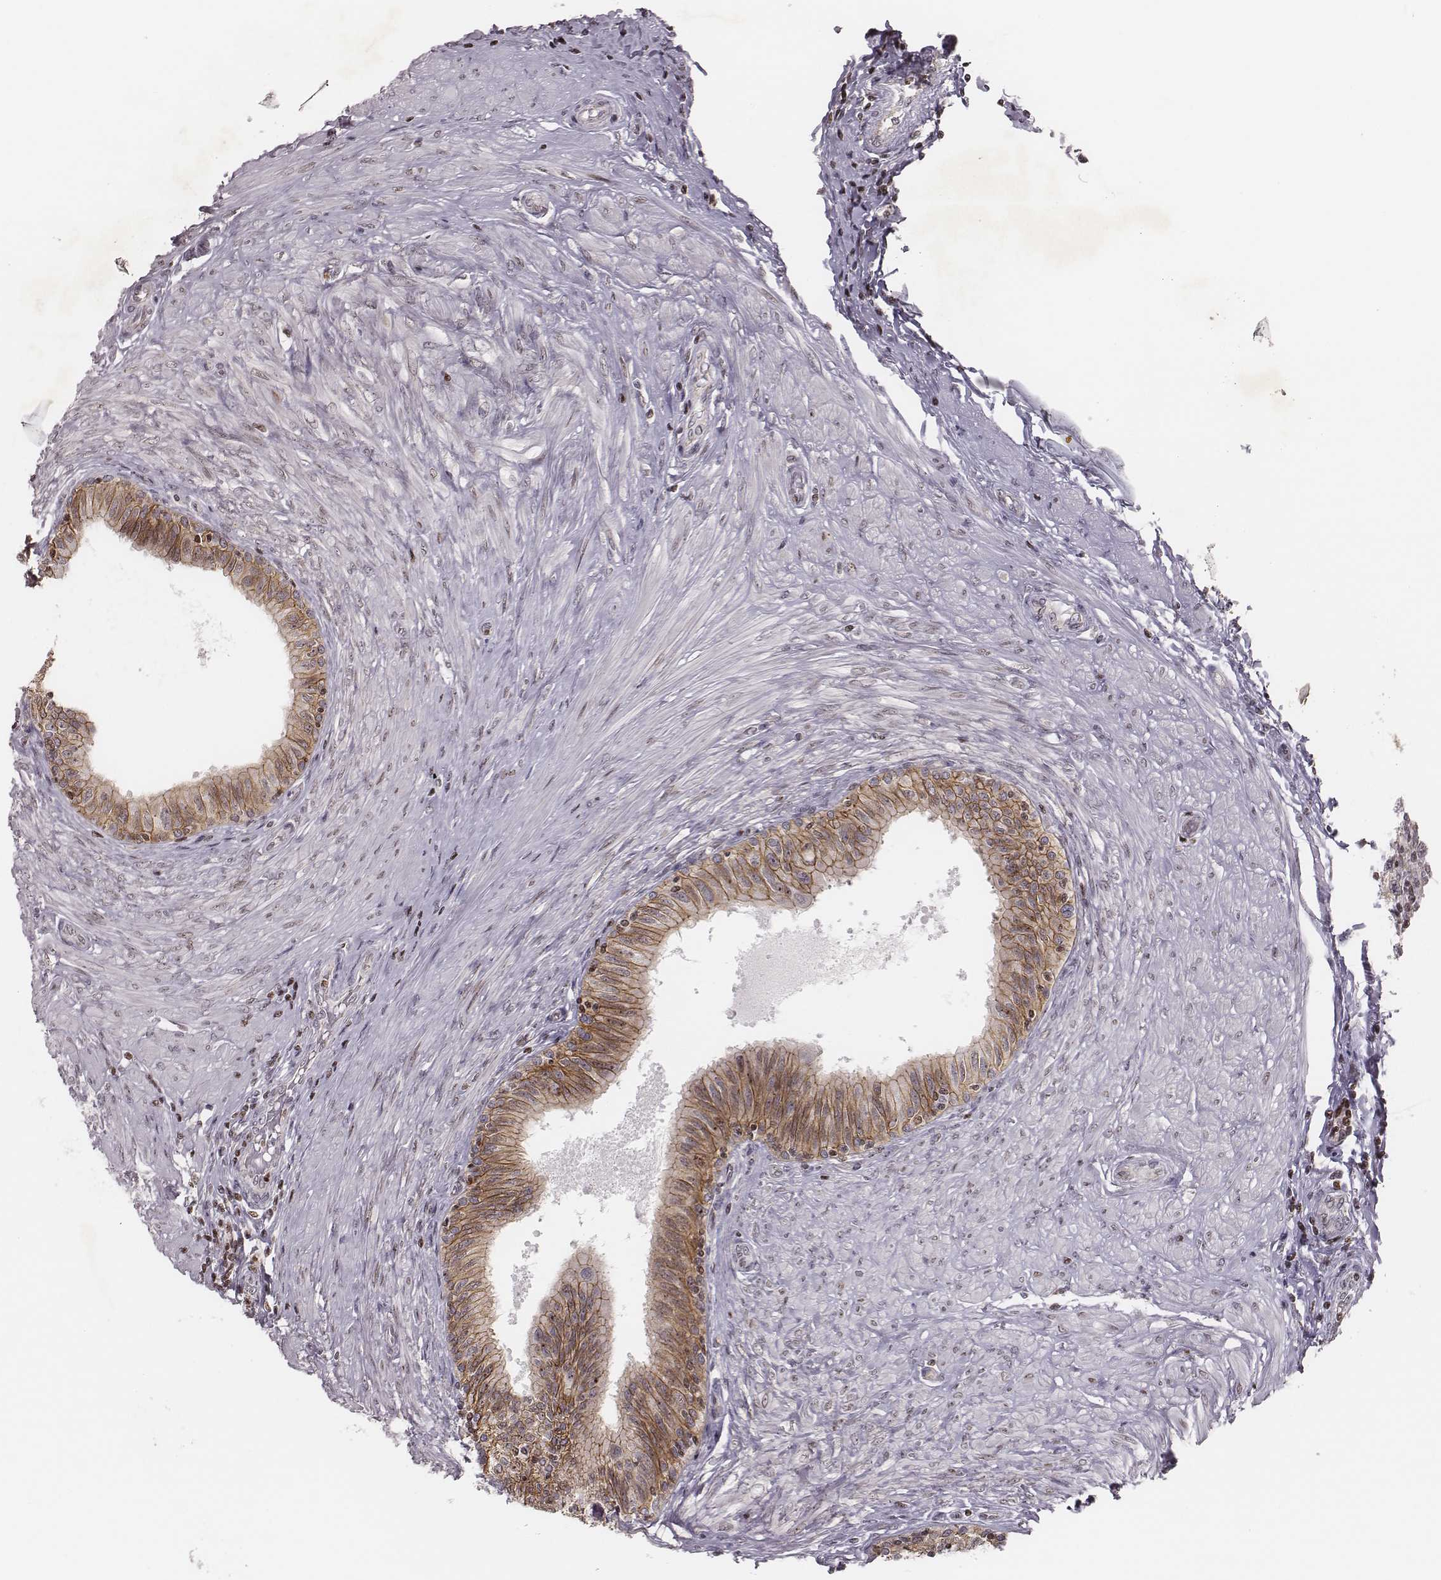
{"staining": {"intensity": "moderate", "quantity": ">75%", "location": "cytoplasmic/membranous"}, "tissue": "epididymis", "cell_type": "Glandular cells", "image_type": "normal", "snomed": [{"axis": "morphology", "description": "Normal tissue, NOS"}, {"axis": "morphology", "description": "Seminoma, NOS"}, {"axis": "topography", "description": "Testis"}, {"axis": "topography", "description": "Epididymis"}], "caption": "There is medium levels of moderate cytoplasmic/membranous staining in glandular cells of normal epididymis, as demonstrated by immunohistochemical staining (brown color).", "gene": "WDR59", "patient": {"sex": "male", "age": 61}}